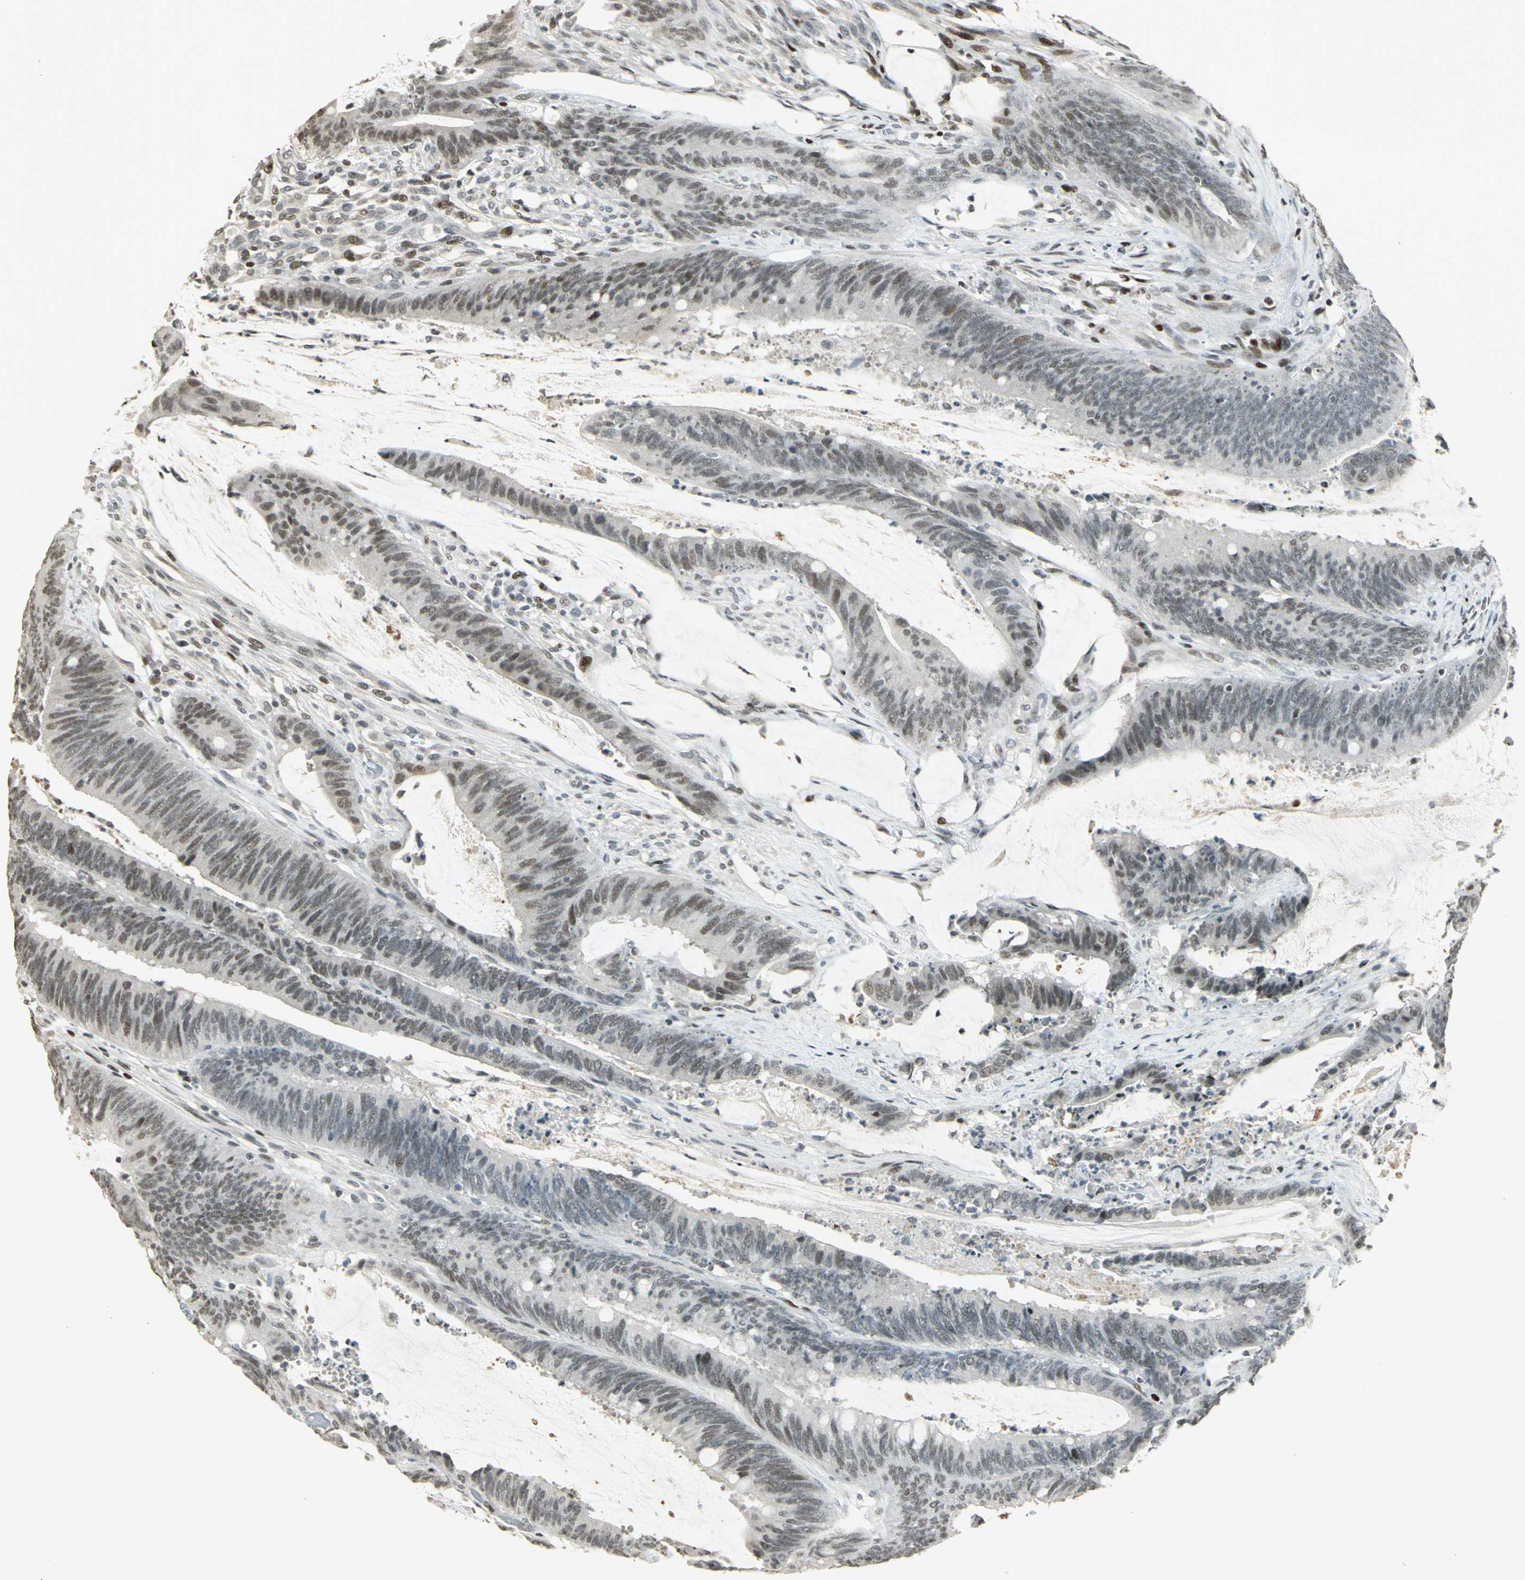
{"staining": {"intensity": "moderate", "quantity": "25%-75%", "location": "nuclear"}, "tissue": "colorectal cancer", "cell_type": "Tumor cells", "image_type": "cancer", "snomed": [{"axis": "morphology", "description": "Adenocarcinoma, NOS"}, {"axis": "topography", "description": "Rectum"}], "caption": "This is an image of IHC staining of colorectal adenocarcinoma, which shows moderate expression in the nuclear of tumor cells.", "gene": "KDM1A", "patient": {"sex": "female", "age": 66}}